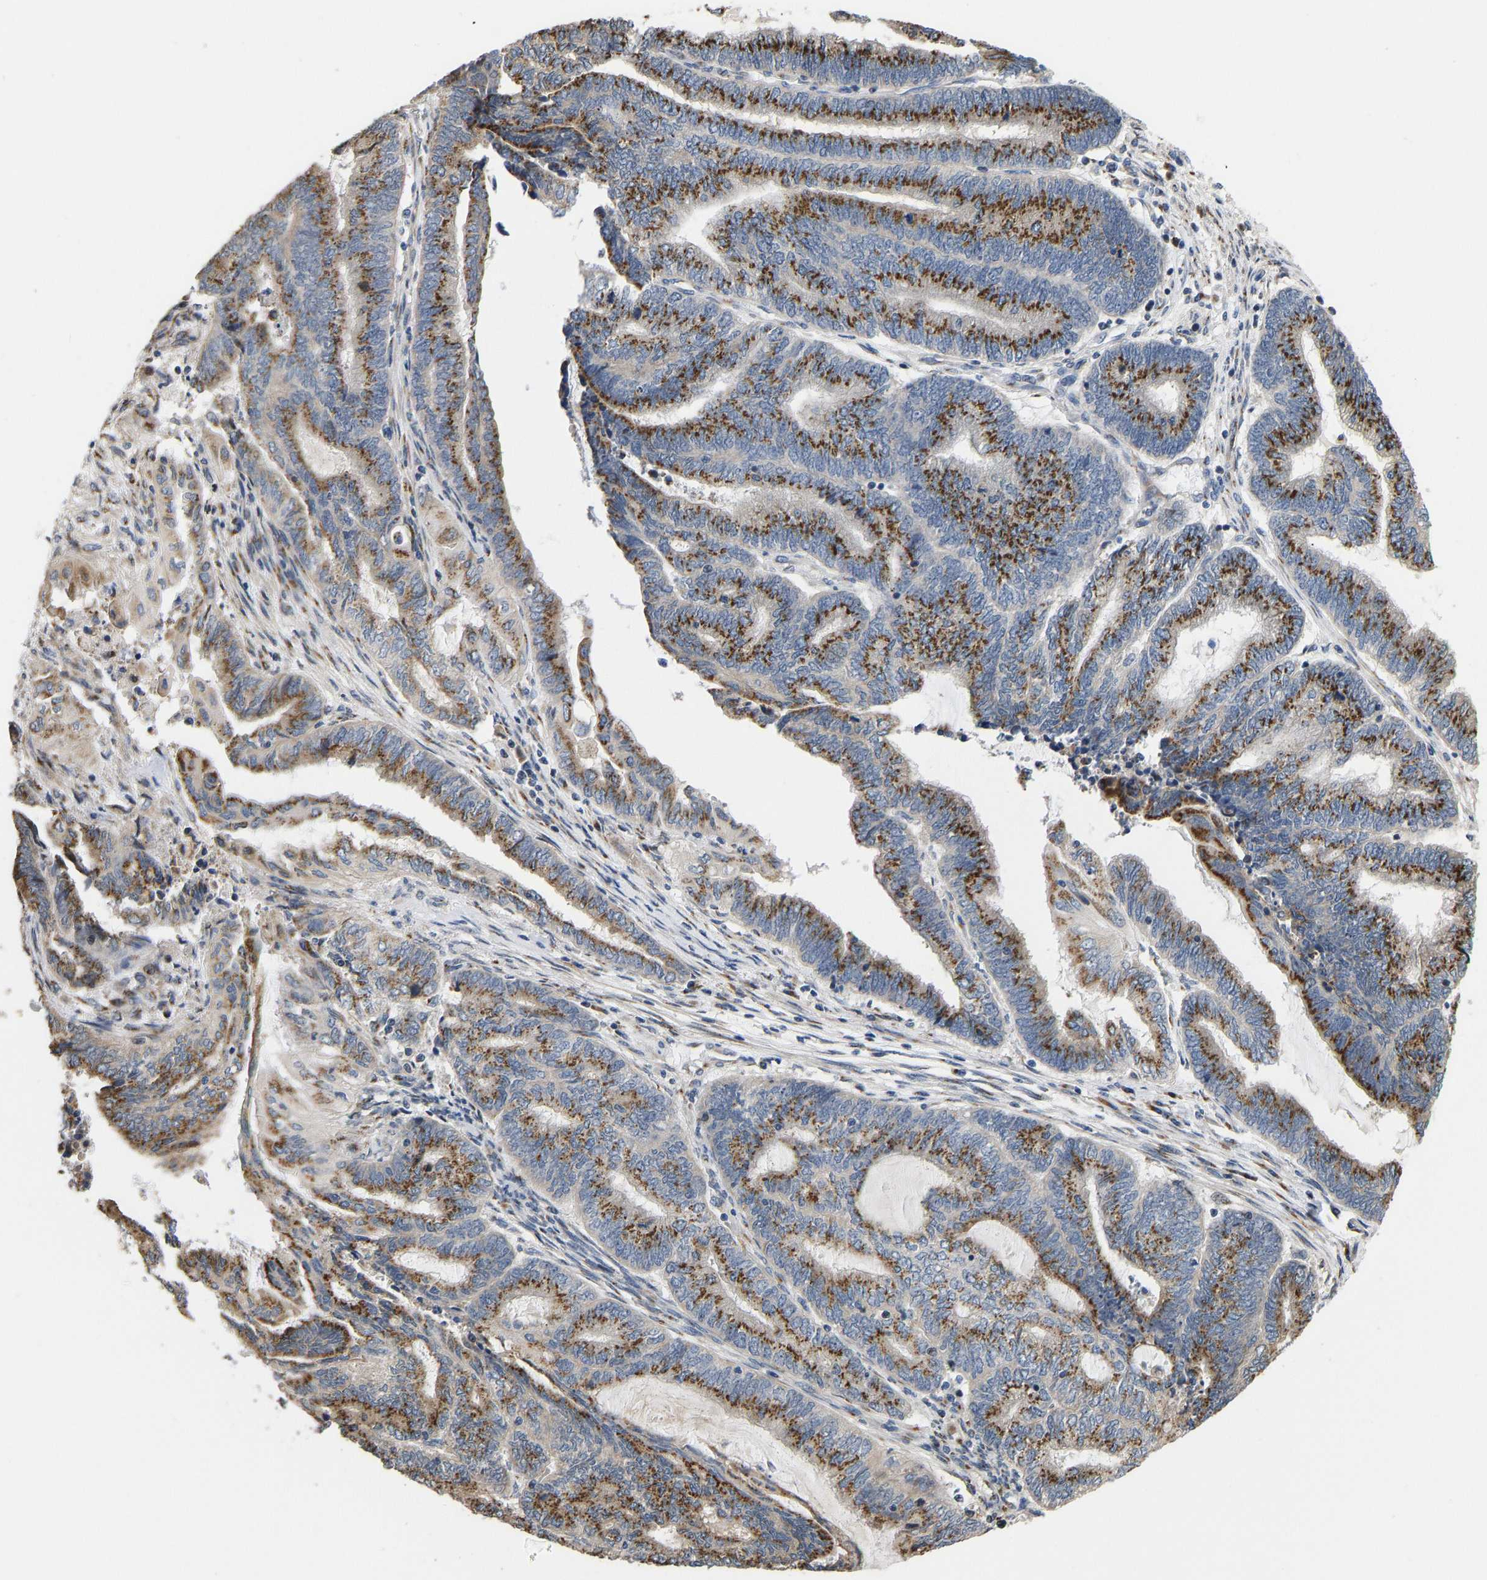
{"staining": {"intensity": "strong", "quantity": ">75%", "location": "cytoplasmic/membranous"}, "tissue": "endometrial cancer", "cell_type": "Tumor cells", "image_type": "cancer", "snomed": [{"axis": "morphology", "description": "Adenocarcinoma, NOS"}, {"axis": "topography", "description": "Uterus"}, {"axis": "topography", "description": "Endometrium"}], "caption": "A brown stain highlights strong cytoplasmic/membranous staining of a protein in adenocarcinoma (endometrial) tumor cells.", "gene": "YIPF4", "patient": {"sex": "female", "age": 70}}